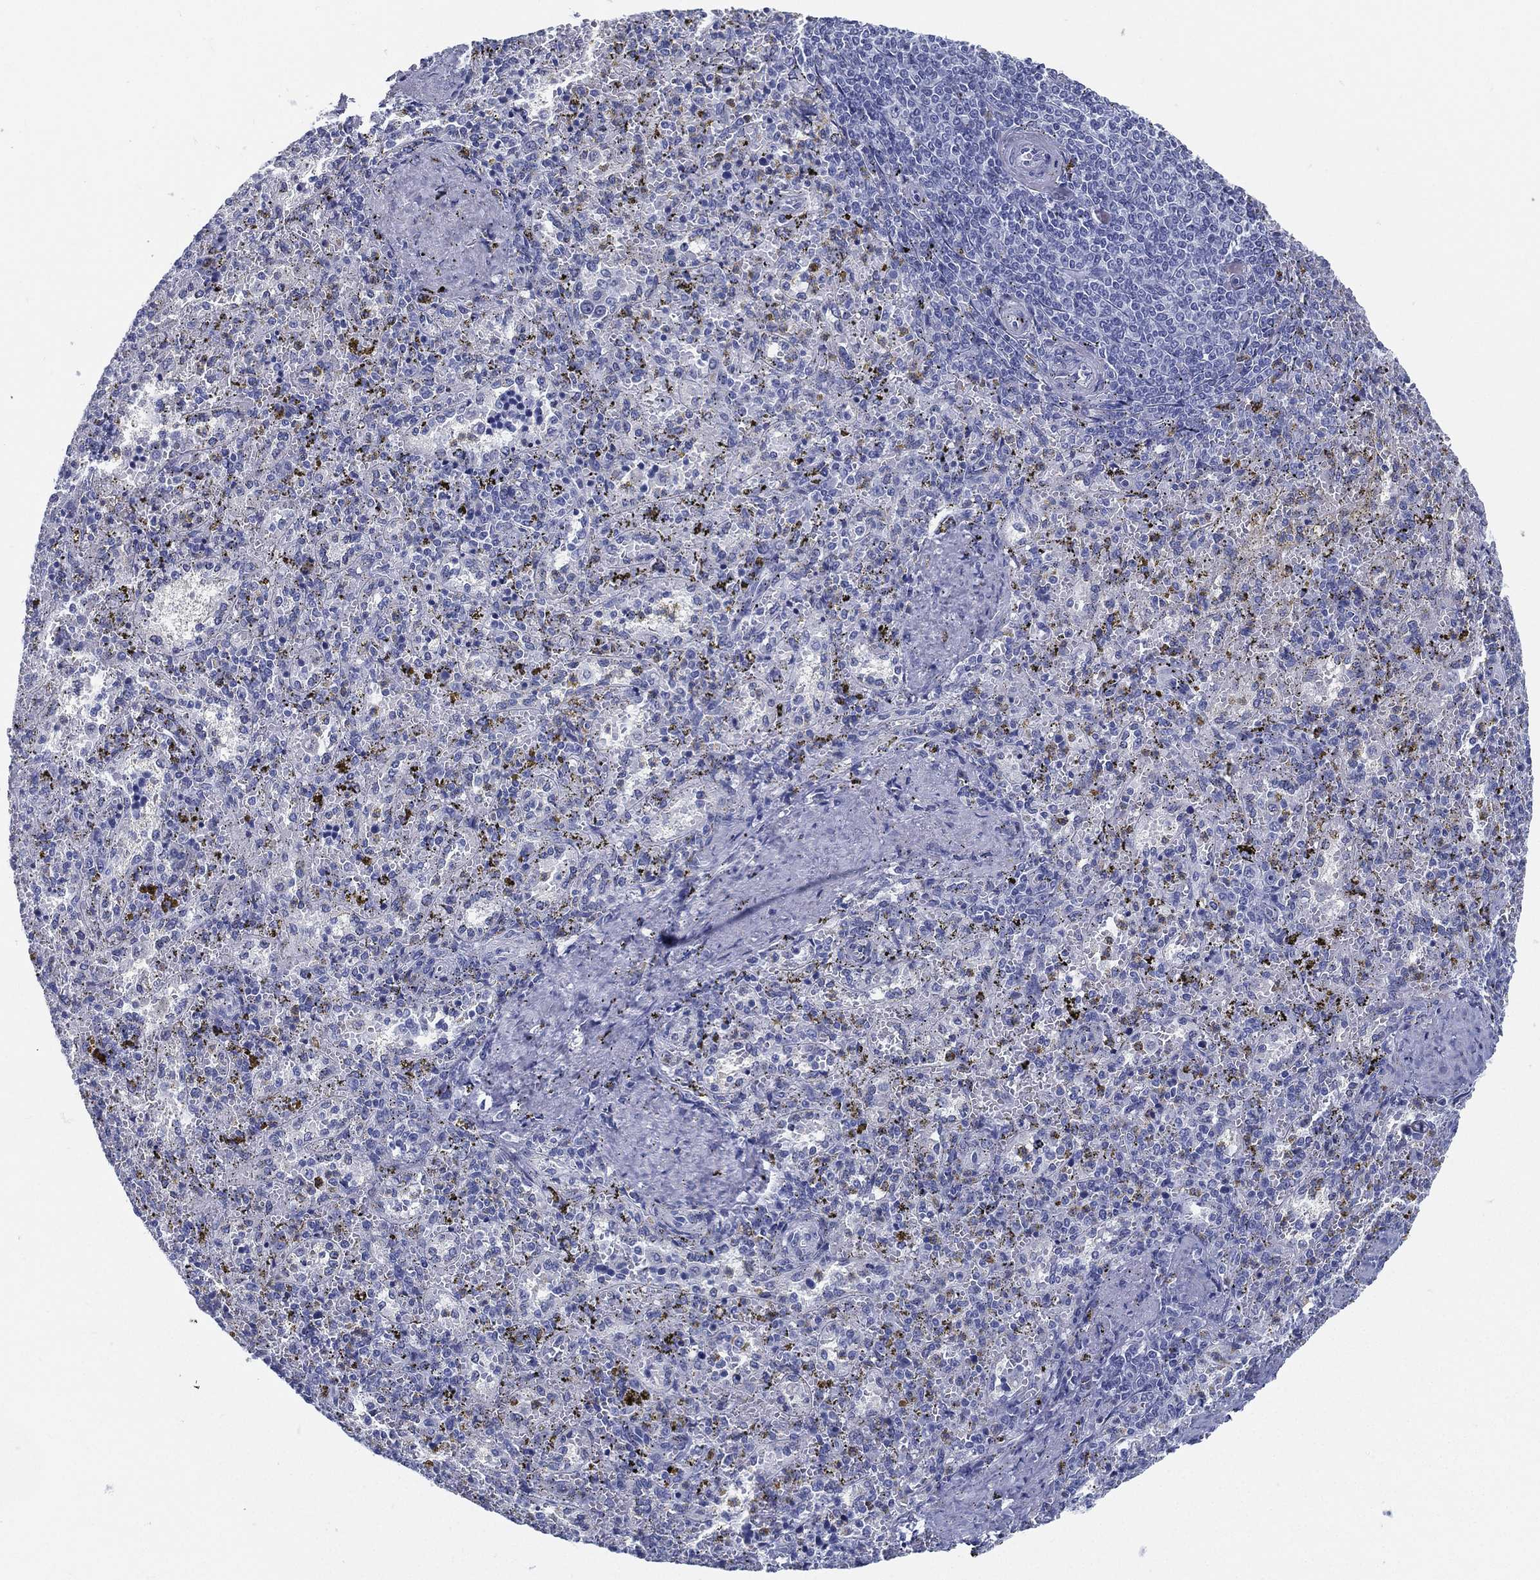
{"staining": {"intensity": "negative", "quantity": "none", "location": "none"}, "tissue": "spleen", "cell_type": "Cells in red pulp", "image_type": "normal", "snomed": [{"axis": "morphology", "description": "Normal tissue, NOS"}, {"axis": "topography", "description": "Spleen"}], "caption": "Spleen stained for a protein using immunohistochemistry demonstrates no positivity cells in red pulp.", "gene": "ATP1B2", "patient": {"sex": "female", "age": 50}}